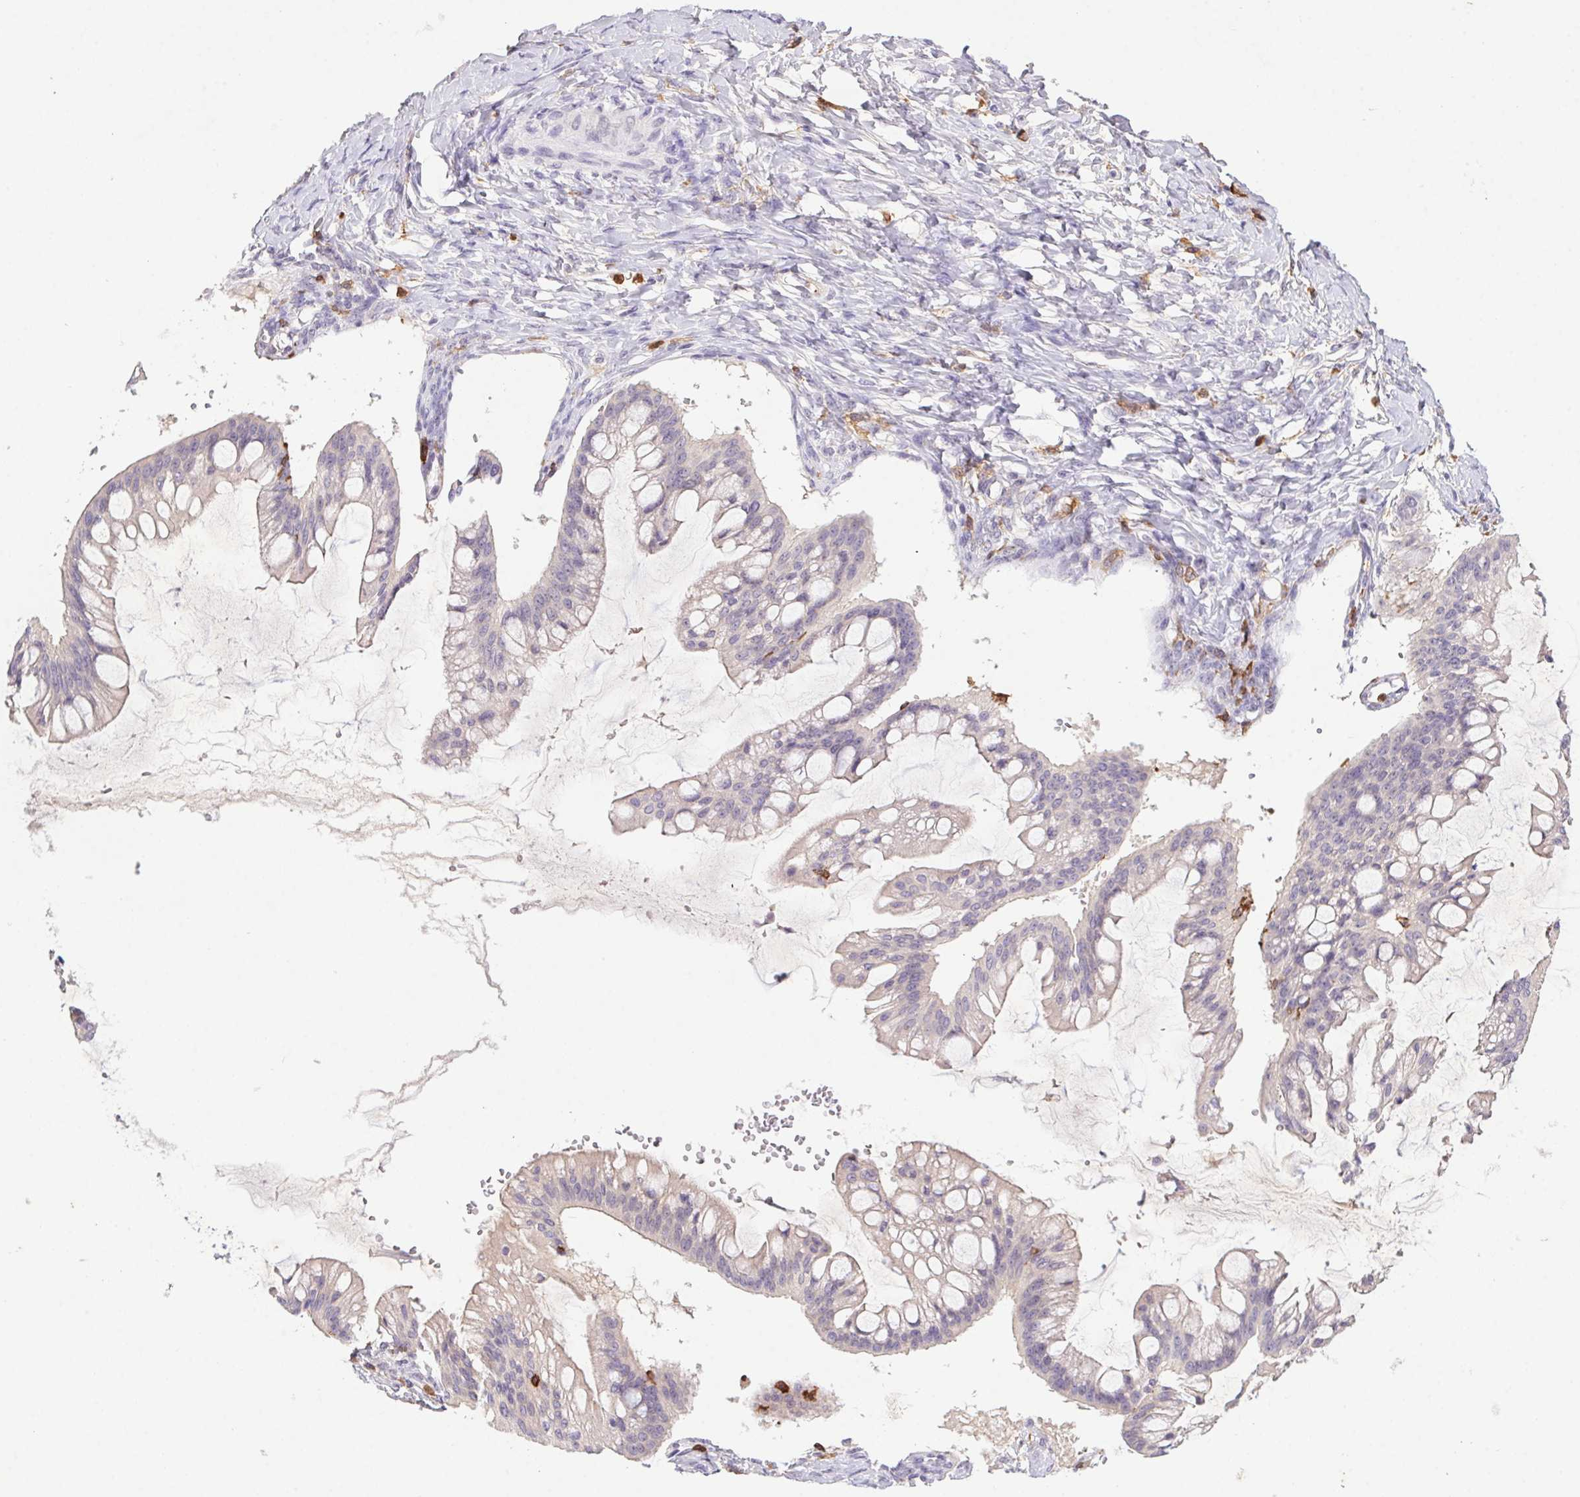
{"staining": {"intensity": "weak", "quantity": "<25%", "location": "cytoplasmic/membranous"}, "tissue": "ovarian cancer", "cell_type": "Tumor cells", "image_type": "cancer", "snomed": [{"axis": "morphology", "description": "Cystadenocarcinoma, mucinous, NOS"}, {"axis": "topography", "description": "Ovary"}], "caption": "Human ovarian cancer (mucinous cystadenocarcinoma) stained for a protein using immunohistochemistry (IHC) shows no positivity in tumor cells.", "gene": "APBB1IP", "patient": {"sex": "female", "age": 73}}